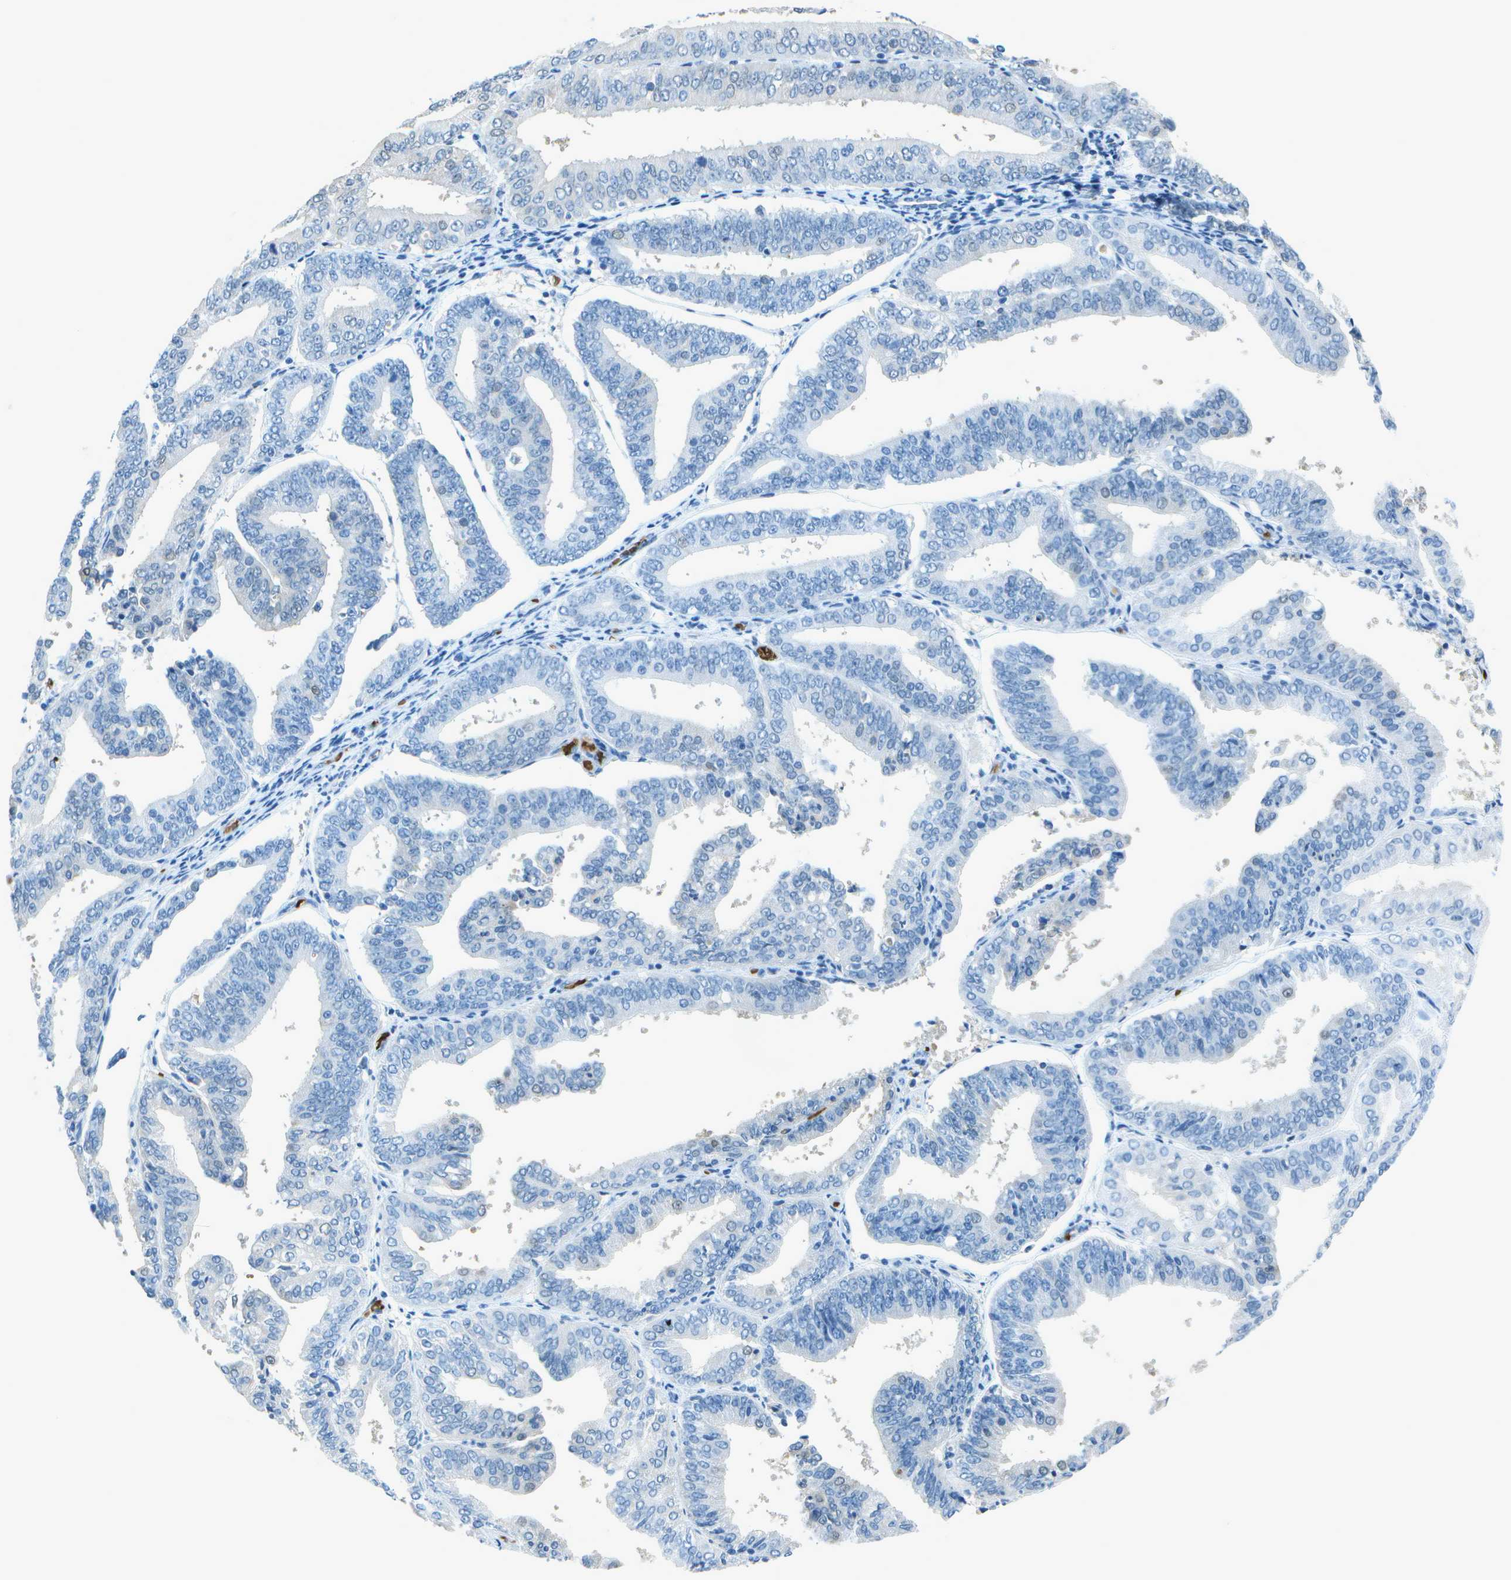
{"staining": {"intensity": "negative", "quantity": "none", "location": "none"}, "tissue": "endometrial cancer", "cell_type": "Tumor cells", "image_type": "cancer", "snomed": [{"axis": "morphology", "description": "Adenocarcinoma, NOS"}, {"axis": "topography", "description": "Endometrium"}], "caption": "IHC histopathology image of neoplastic tissue: endometrial cancer stained with DAB reveals no significant protein expression in tumor cells.", "gene": "ASL", "patient": {"sex": "female", "age": 63}}